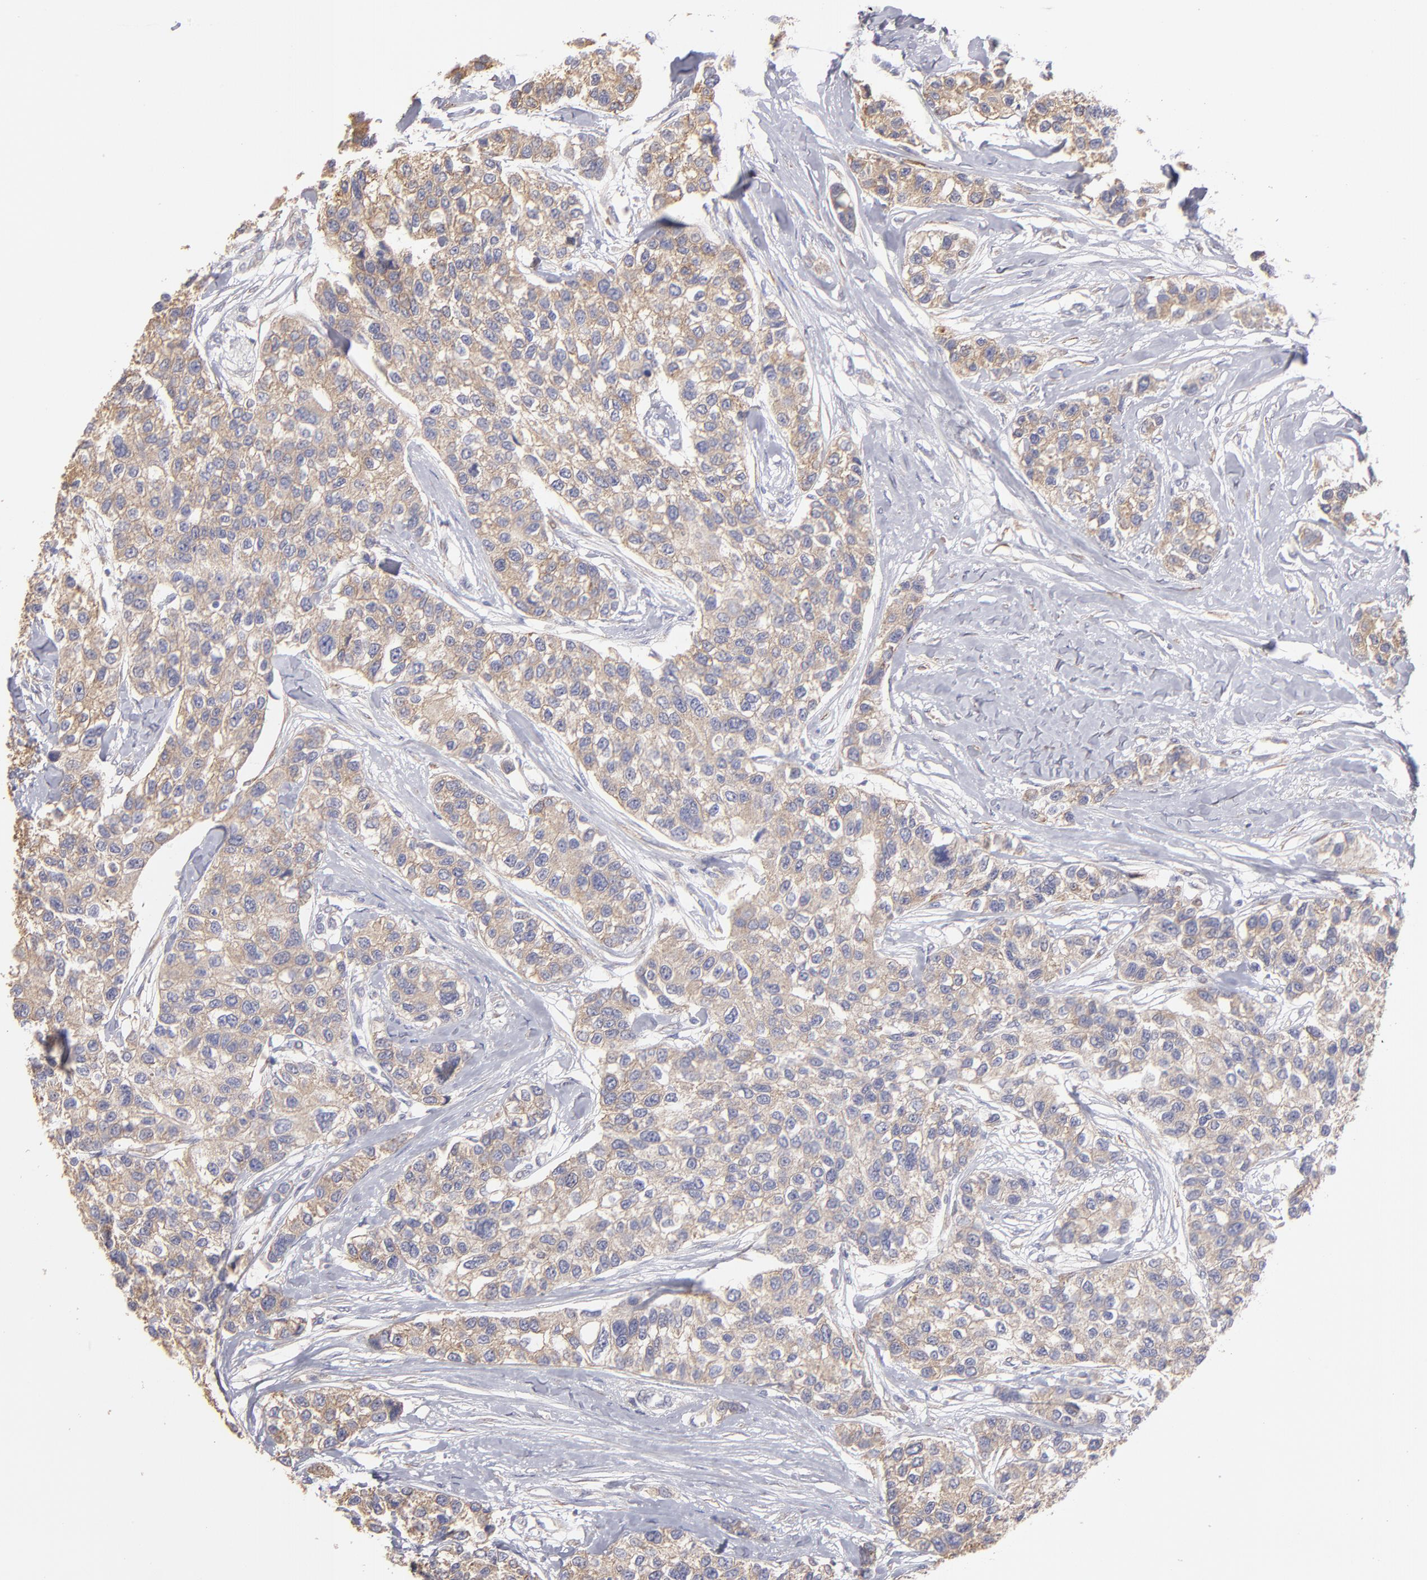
{"staining": {"intensity": "moderate", "quantity": ">75%", "location": "cytoplasmic/membranous"}, "tissue": "breast cancer", "cell_type": "Tumor cells", "image_type": "cancer", "snomed": [{"axis": "morphology", "description": "Duct carcinoma"}, {"axis": "topography", "description": "Breast"}], "caption": "Tumor cells display moderate cytoplasmic/membranous staining in about >75% of cells in invasive ductal carcinoma (breast).", "gene": "ENTPD5", "patient": {"sex": "female", "age": 51}}